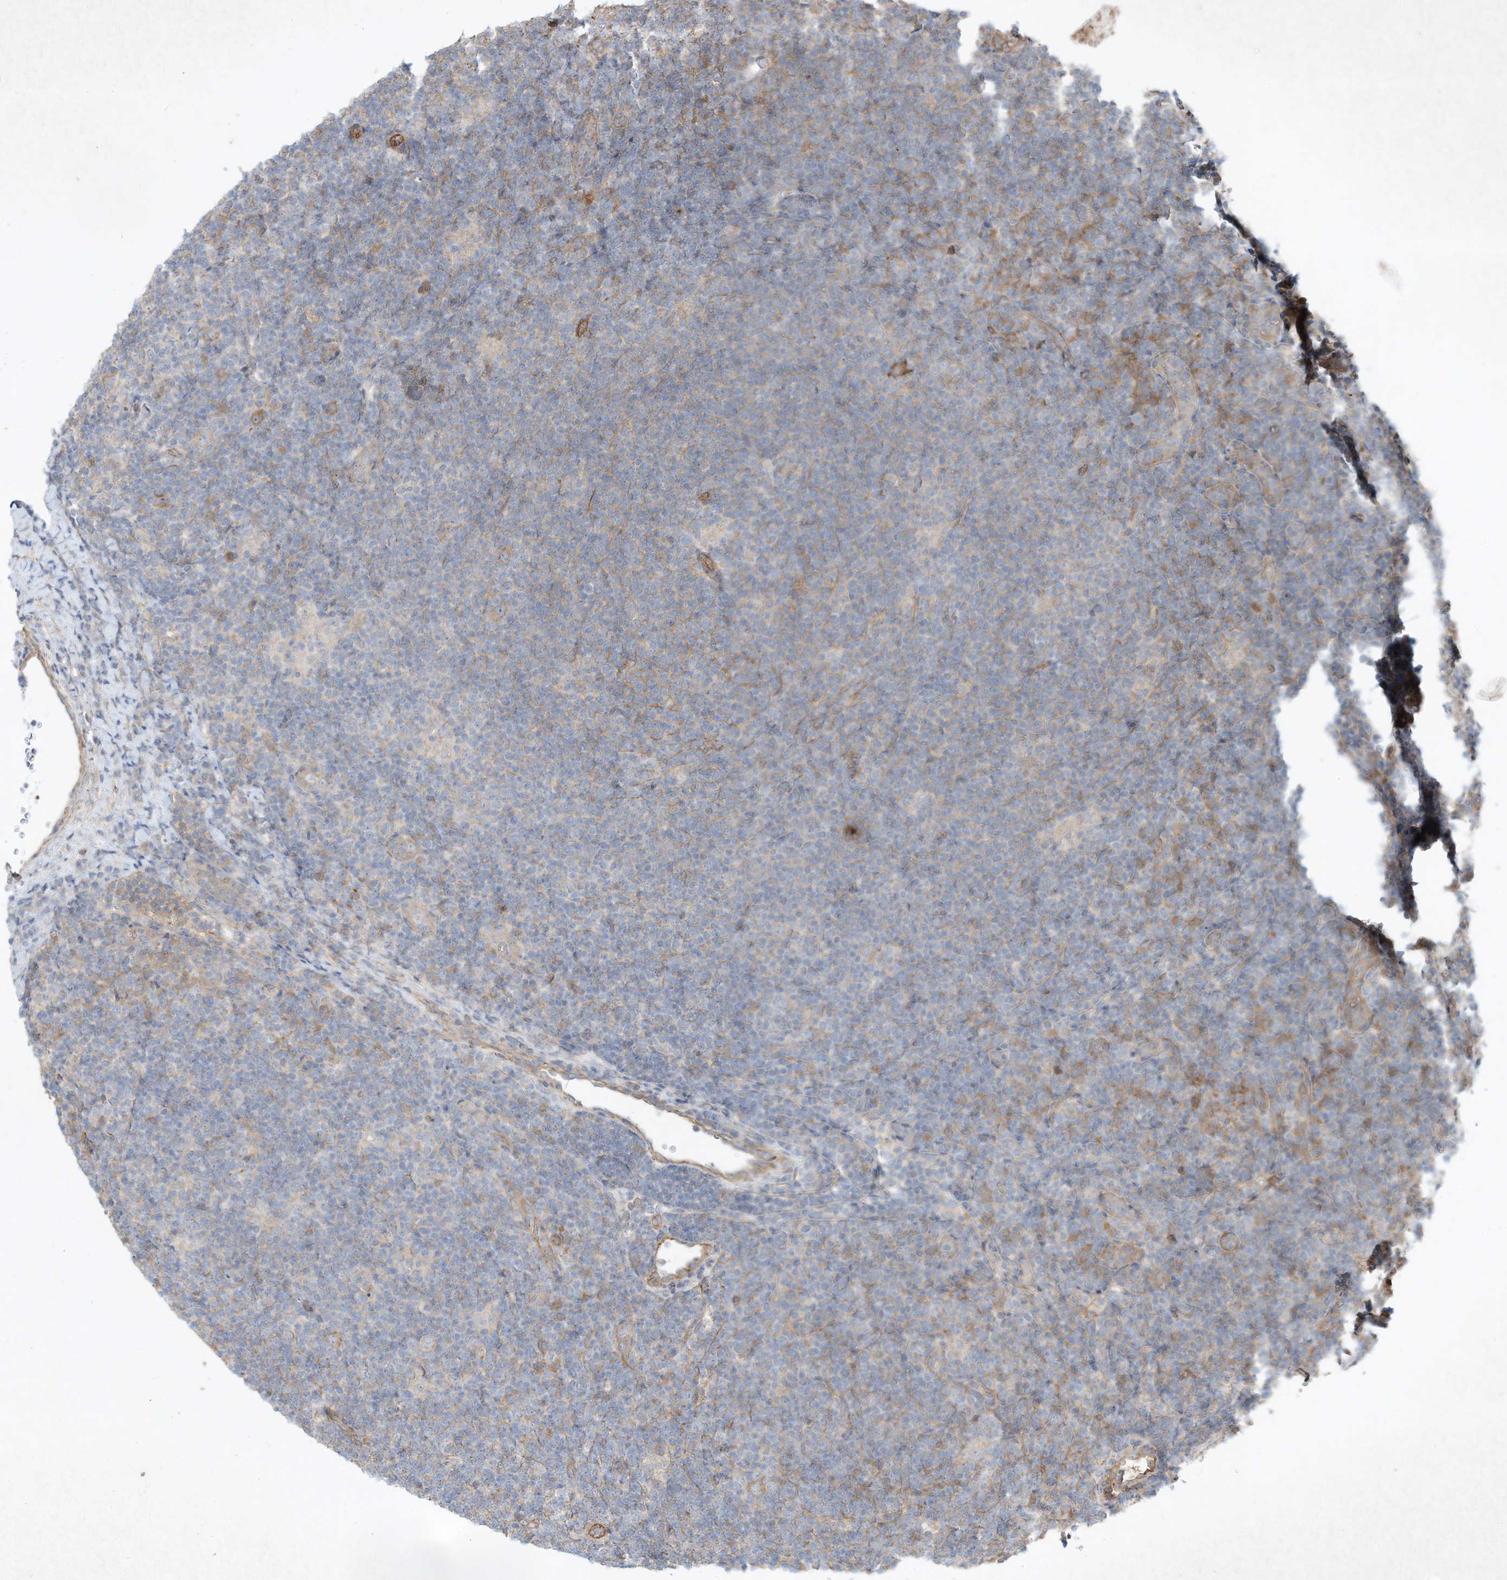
{"staining": {"intensity": "weak", "quantity": "25%-75%", "location": "cytoplasmic/membranous"}, "tissue": "lymphoma", "cell_type": "Tumor cells", "image_type": "cancer", "snomed": [{"axis": "morphology", "description": "Hodgkin's disease, NOS"}, {"axis": "topography", "description": "Lymph node"}], "caption": "Lymphoma was stained to show a protein in brown. There is low levels of weak cytoplasmic/membranous expression in about 25%-75% of tumor cells. (IHC, brightfield microscopy, high magnification).", "gene": "HTR5A", "patient": {"sex": "female", "age": 57}}